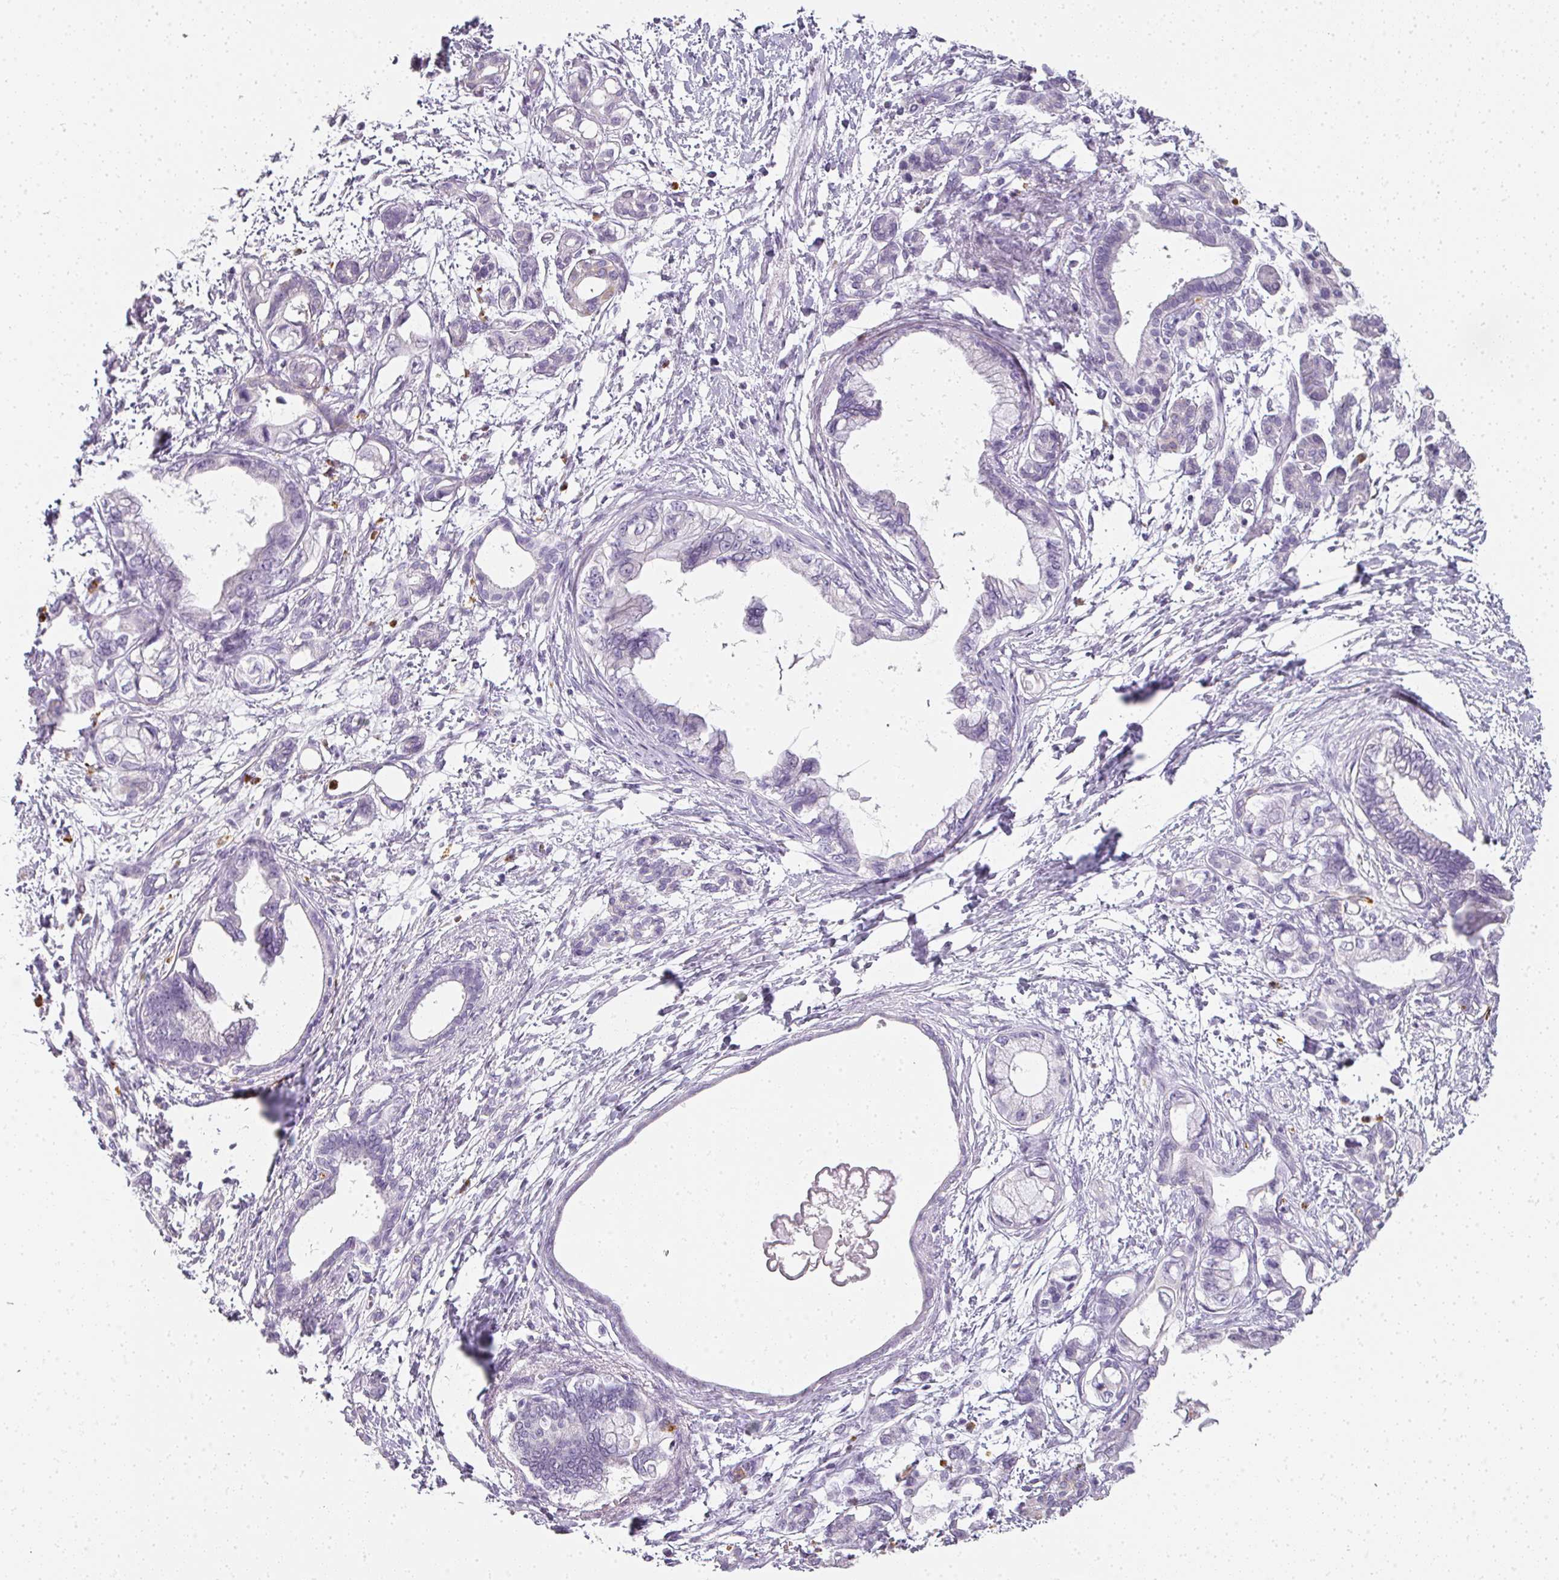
{"staining": {"intensity": "negative", "quantity": "none", "location": "none"}, "tissue": "pancreatic cancer", "cell_type": "Tumor cells", "image_type": "cancer", "snomed": [{"axis": "morphology", "description": "Adenocarcinoma, NOS"}, {"axis": "topography", "description": "Pancreas"}], "caption": "Pancreatic cancer (adenocarcinoma) was stained to show a protein in brown. There is no significant staining in tumor cells.", "gene": "CAMP", "patient": {"sex": "male", "age": 61}}